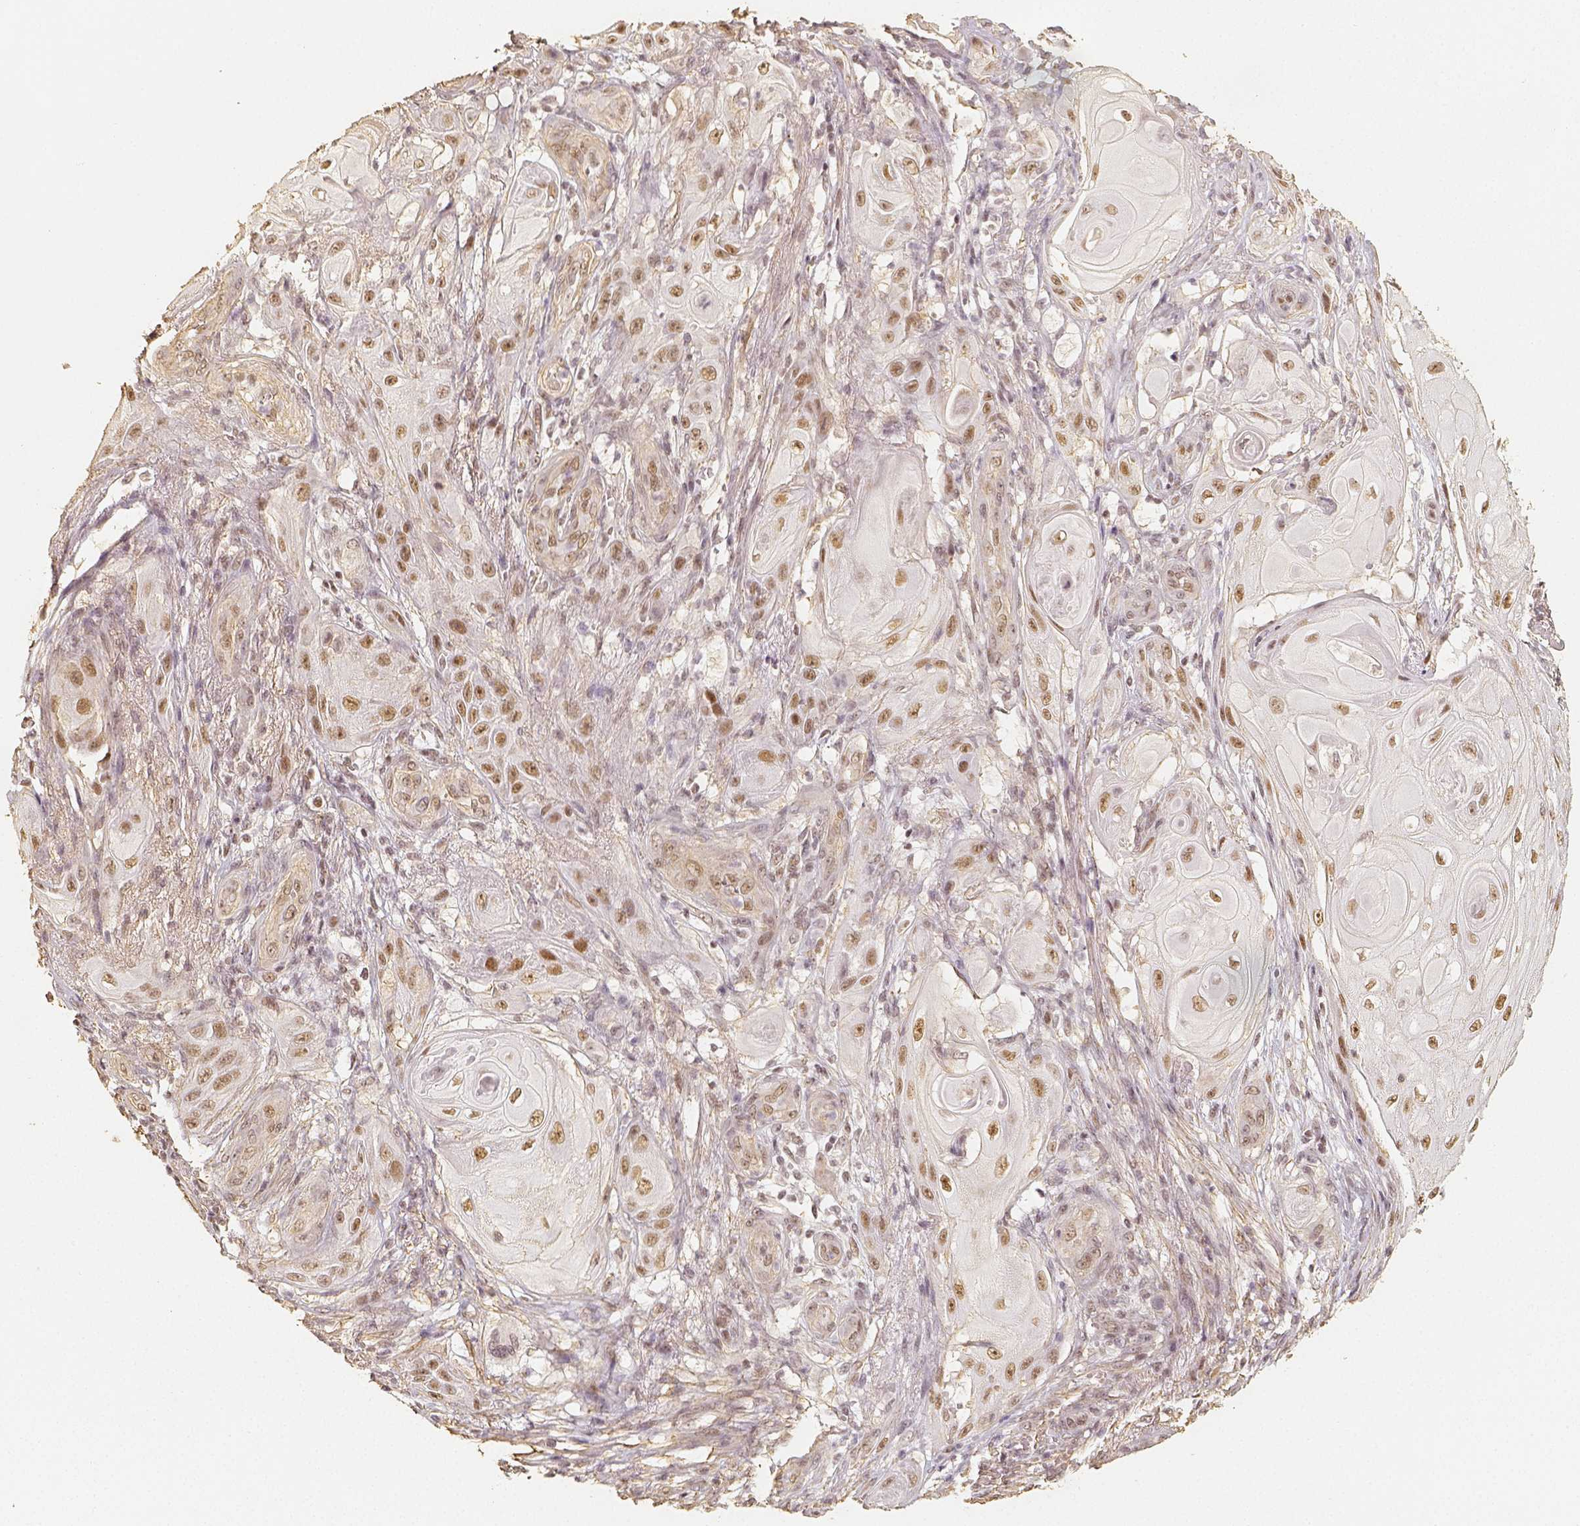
{"staining": {"intensity": "moderate", "quantity": ">75%", "location": "nuclear"}, "tissue": "skin cancer", "cell_type": "Tumor cells", "image_type": "cancer", "snomed": [{"axis": "morphology", "description": "Squamous cell carcinoma, NOS"}, {"axis": "topography", "description": "Skin"}], "caption": "Protein staining reveals moderate nuclear positivity in about >75% of tumor cells in skin cancer.", "gene": "HDAC1", "patient": {"sex": "male", "age": 62}}